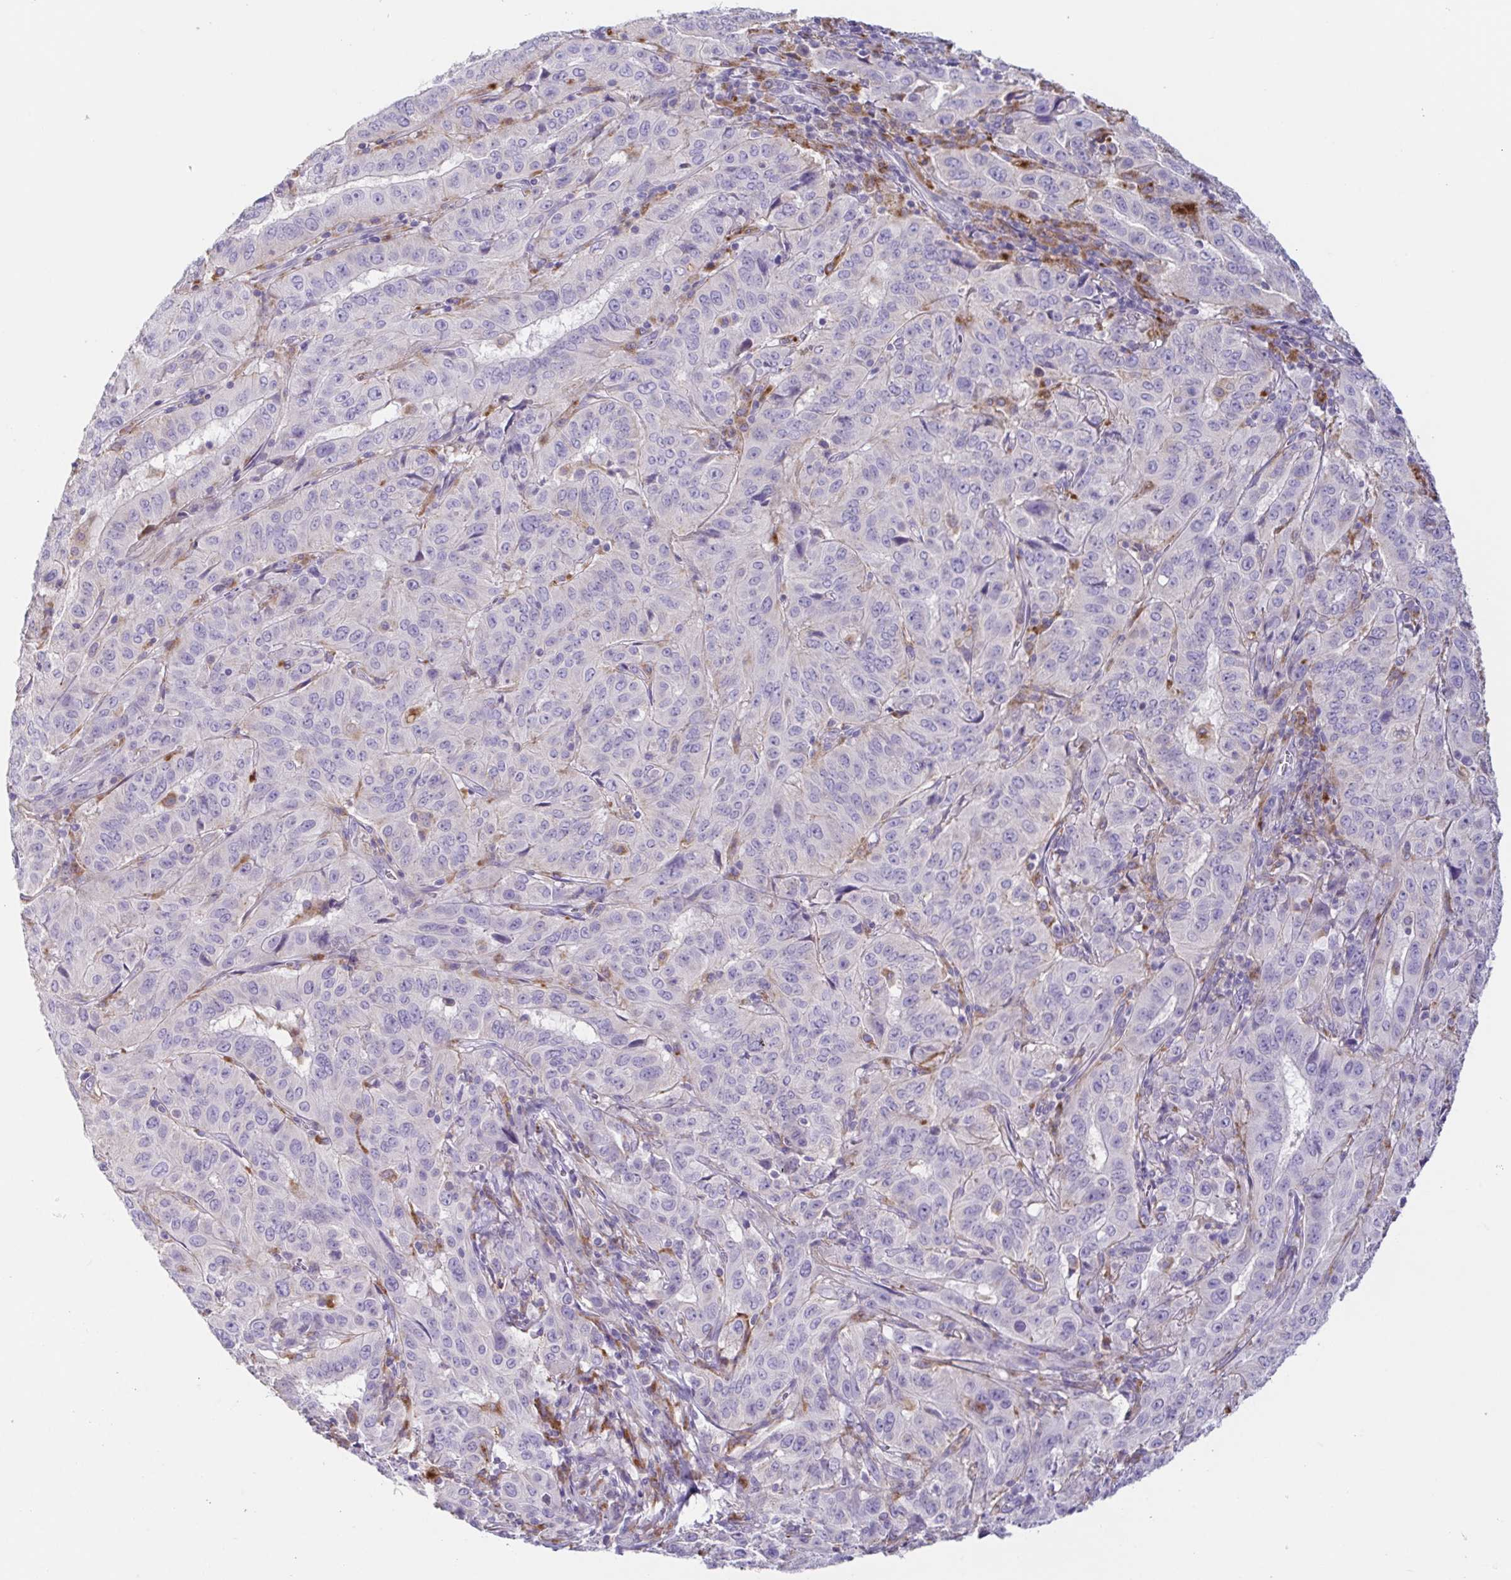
{"staining": {"intensity": "negative", "quantity": "none", "location": "none"}, "tissue": "pancreatic cancer", "cell_type": "Tumor cells", "image_type": "cancer", "snomed": [{"axis": "morphology", "description": "Adenocarcinoma, NOS"}, {"axis": "topography", "description": "Pancreas"}], "caption": "Immunohistochemistry image of neoplastic tissue: human pancreatic cancer (adenocarcinoma) stained with DAB demonstrates no significant protein staining in tumor cells.", "gene": "ATP6V1G2", "patient": {"sex": "male", "age": 63}}